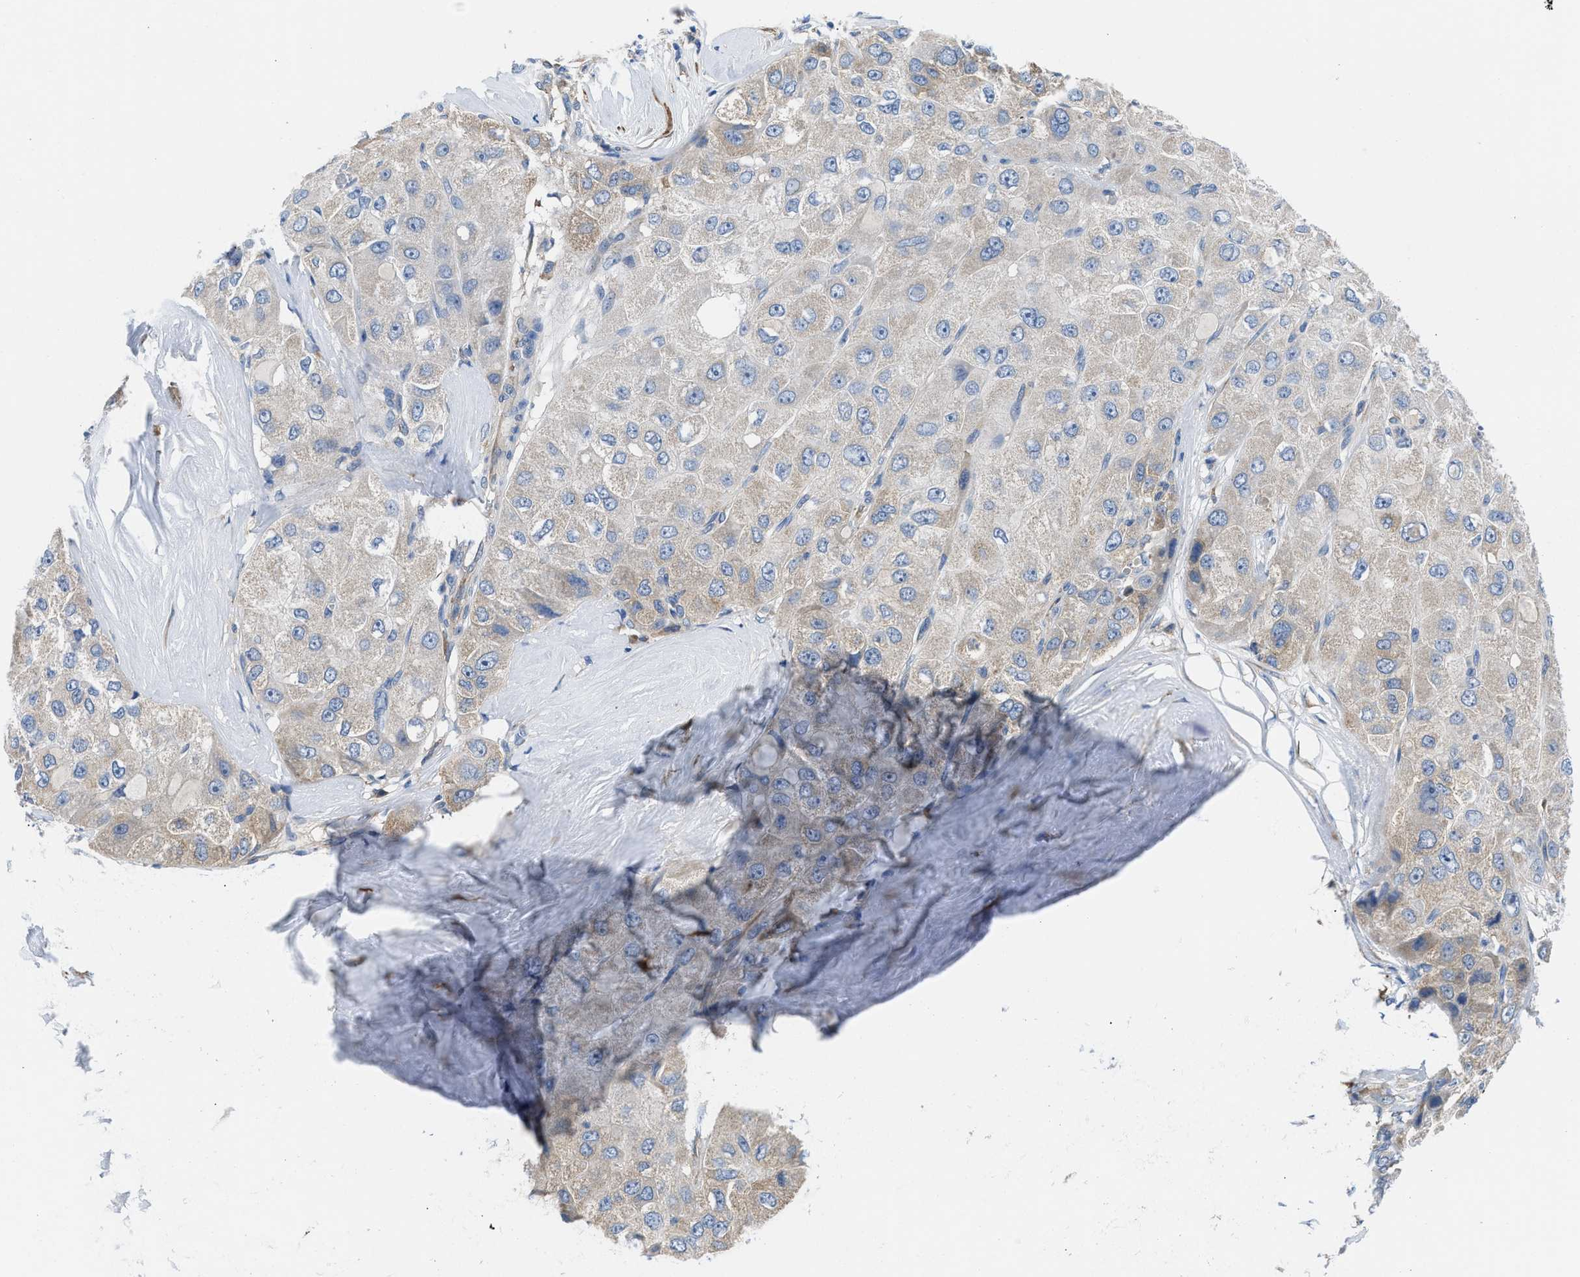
{"staining": {"intensity": "weak", "quantity": ">75%", "location": "cytoplasmic/membranous"}, "tissue": "liver cancer", "cell_type": "Tumor cells", "image_type": "cancer", "snomed": [{"axis": "morphology", "description": "Carcinoma, Hepatocellular, NOS"}, {"axis": "topography", "description": "Liver"}], "caption": "Tumor cells show weak cytoplasmic/membranous positivity in about >75% of cells in hepatocellular carcinoma (liver).", "gene": "BNC2", "patient": {"sex": "male", "age": 80}}